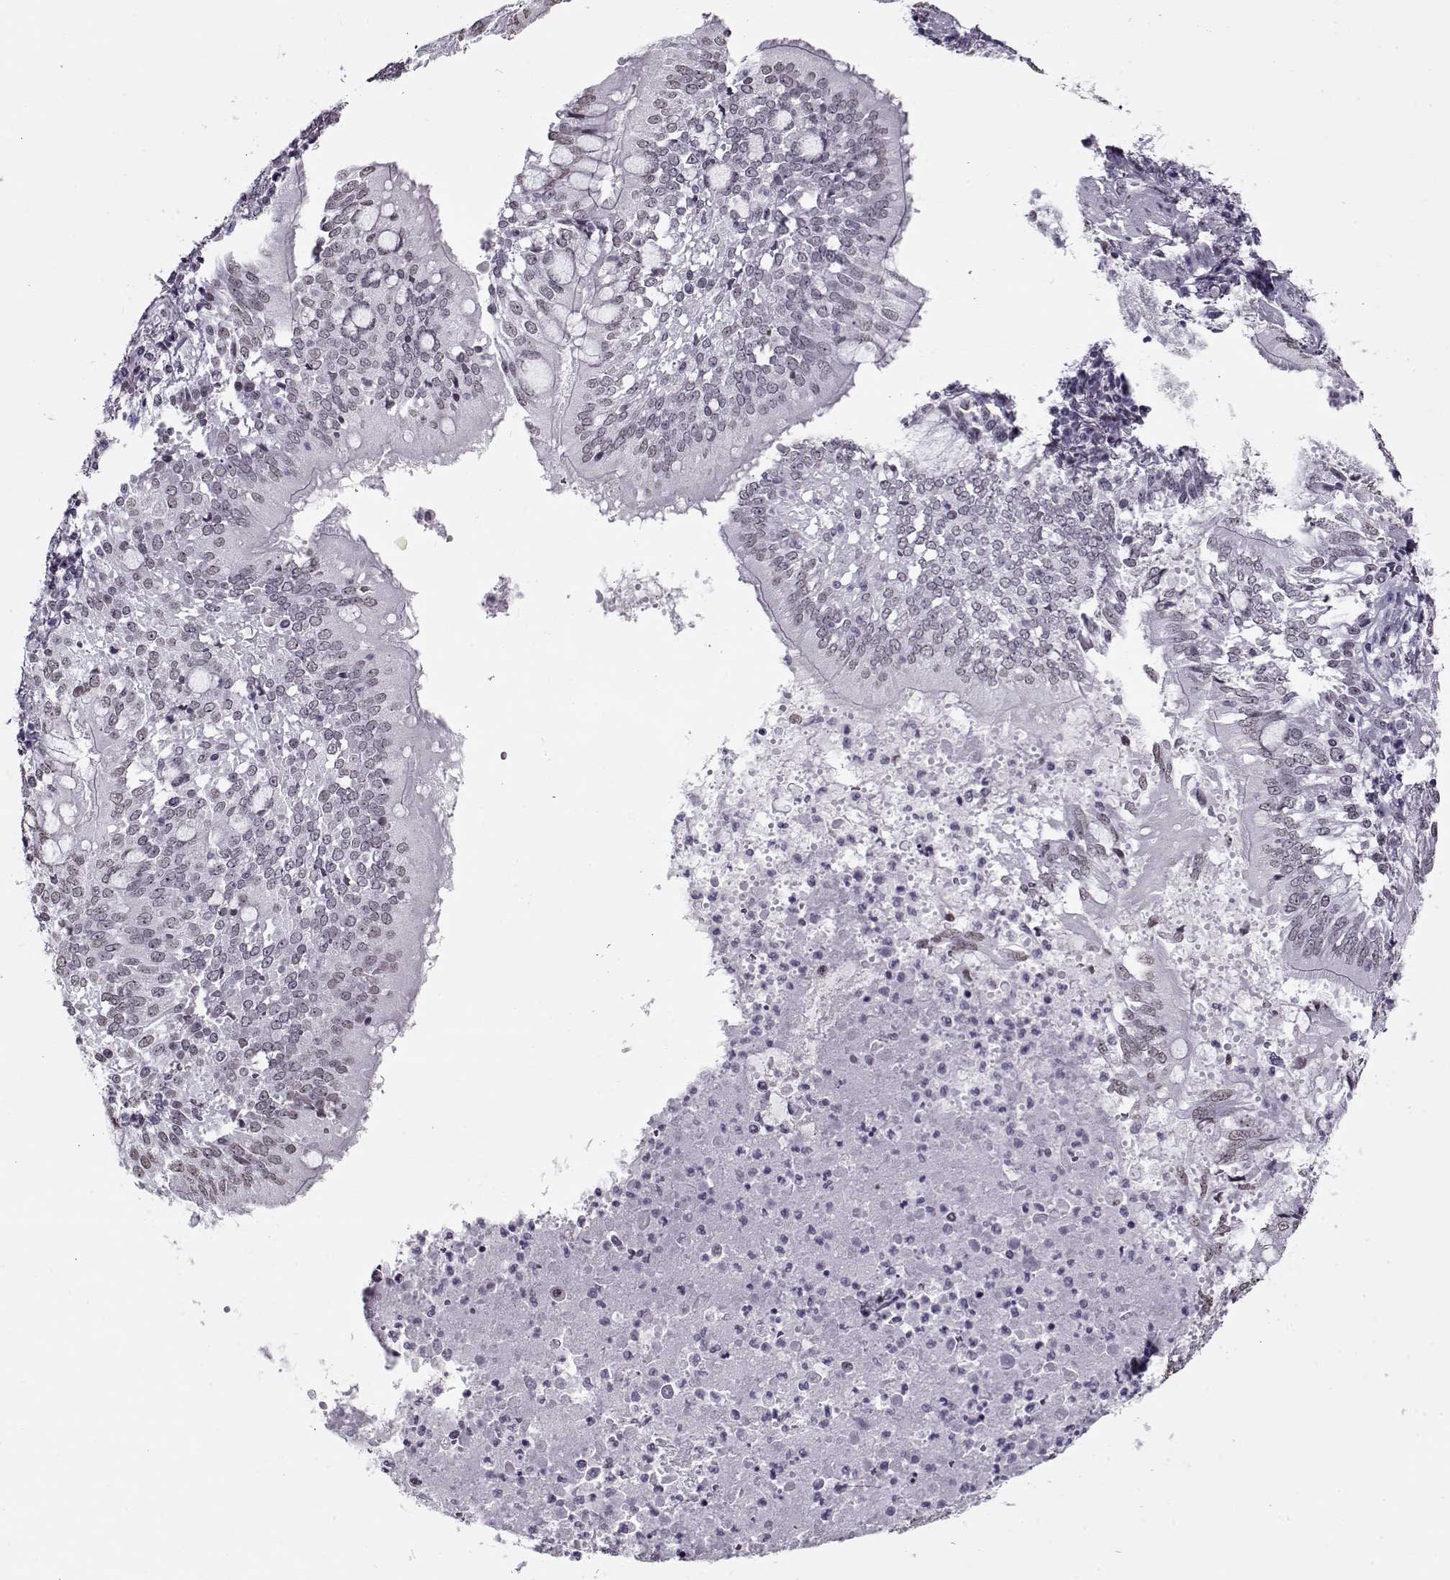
{"staining": {"intensity": "negative", "quantity": "none", "location": "none"}, "tissue": "lung cancer", "cell_type": "Tumor cells", "image_type": "cancer", "snomed": [{"axis": "morphology", "description": "Normal tissue, NOS"}, {"axis": "morphology", "description": "Squamous cell carcinoma, NOS"}, {"axis": "topography", "description": "Bronchus"}, {"axis": "topography", "description": "Lung"}], "caption": "High power microscopy image of an immunohistochemistry (IHC) histopathology image of lung squamous cell carcinoma, revealing no significant positivity in tumor cells.", "gene": "PRMT8", "patient": {"sex": "male", "age": 64}}